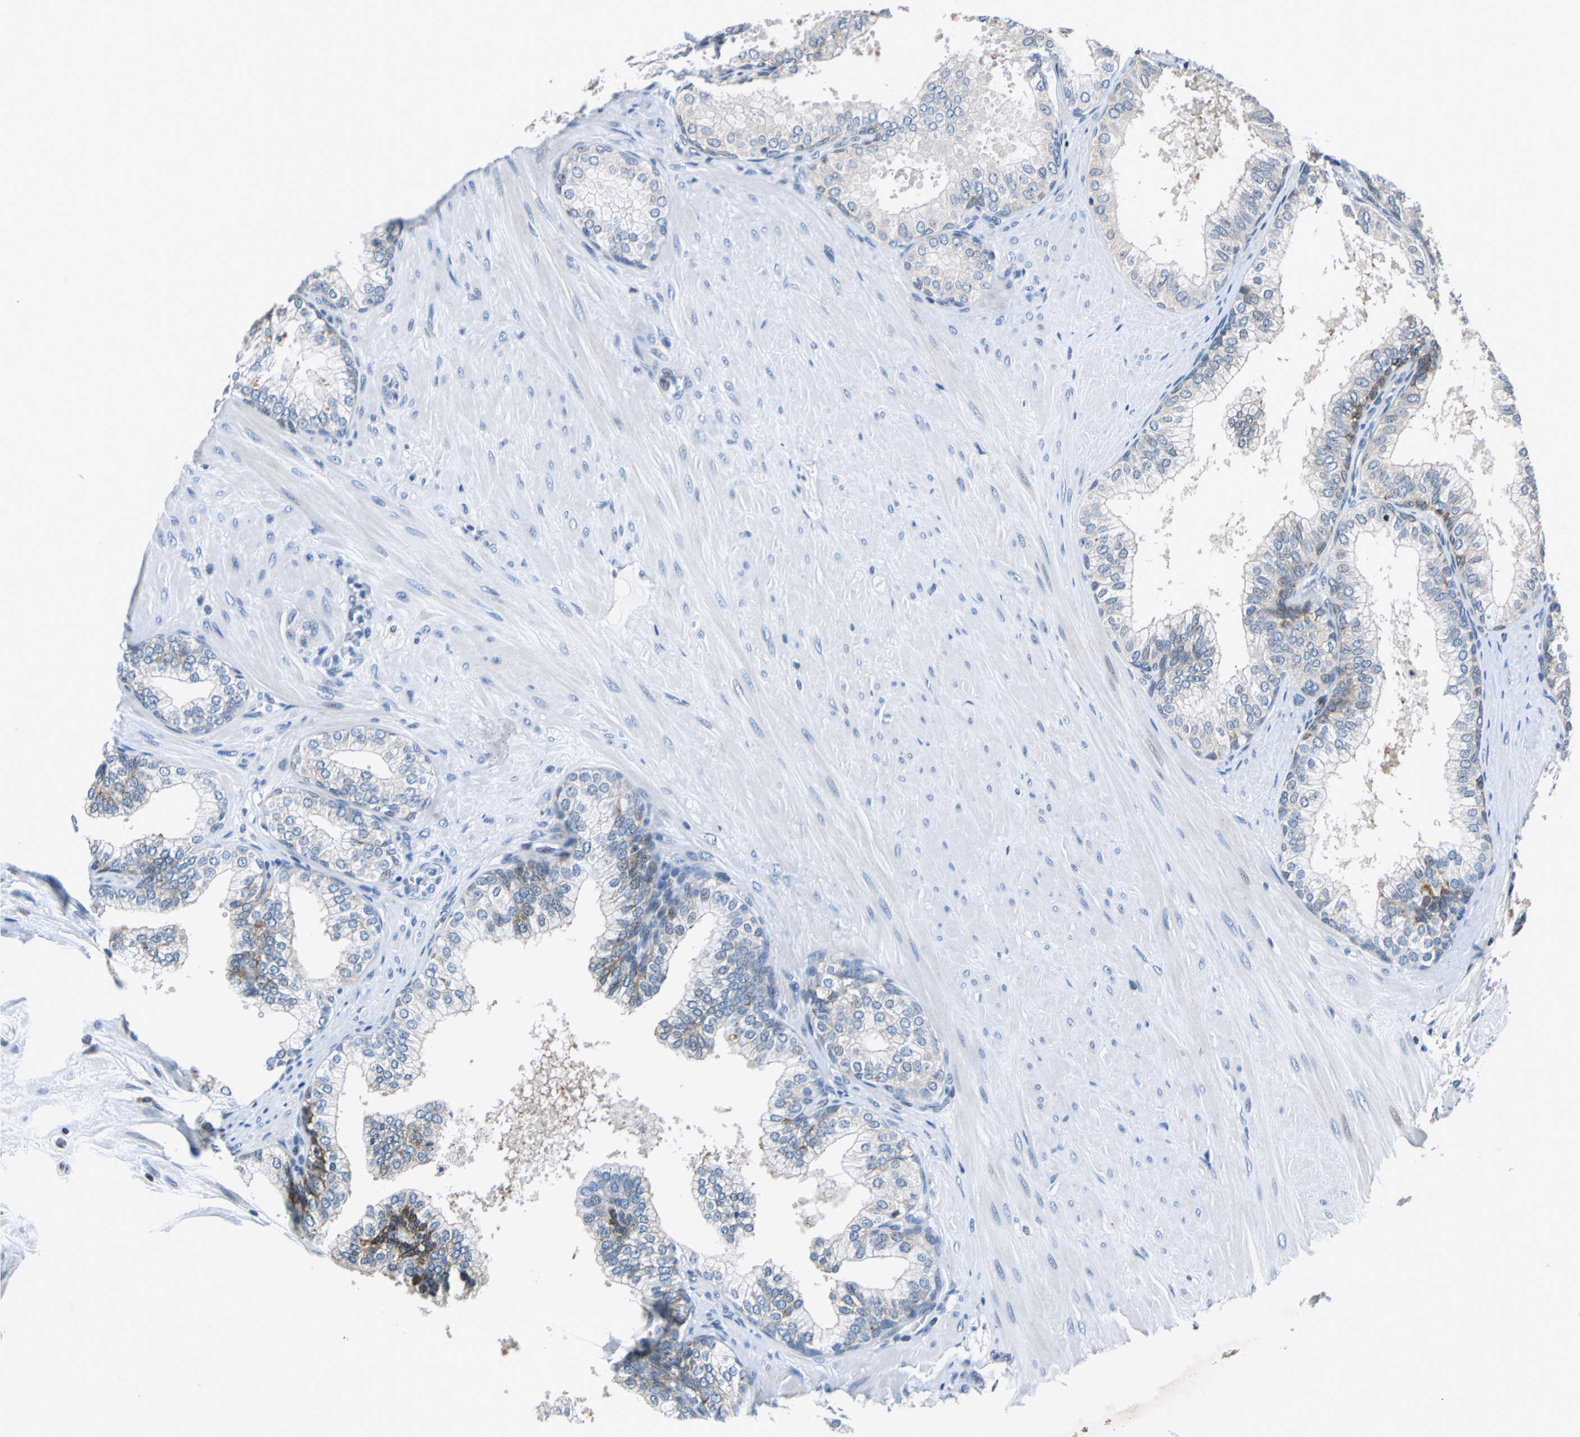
{"staining": {"intensity": "weak", "quantity": "<25%", "location": "cytoplasmic/membranous"}, "tissue": "prostate", "cell_type": "Glandular cells", "image_type": "normal", "snomed": [{"axis": "morphology", "description": "Normal tissue, NOS"}, {"axis": "topography", "description": "Prostate"}], "caption": "Protein analysis of benign prostate displays no significant staining in glandular cells. The staining is performed using DAB brown chromogen with nuclei counter-stained in using hematoxylin.", "gene": "HCFC2", "patient": {"sex": "male", "age": 60}}